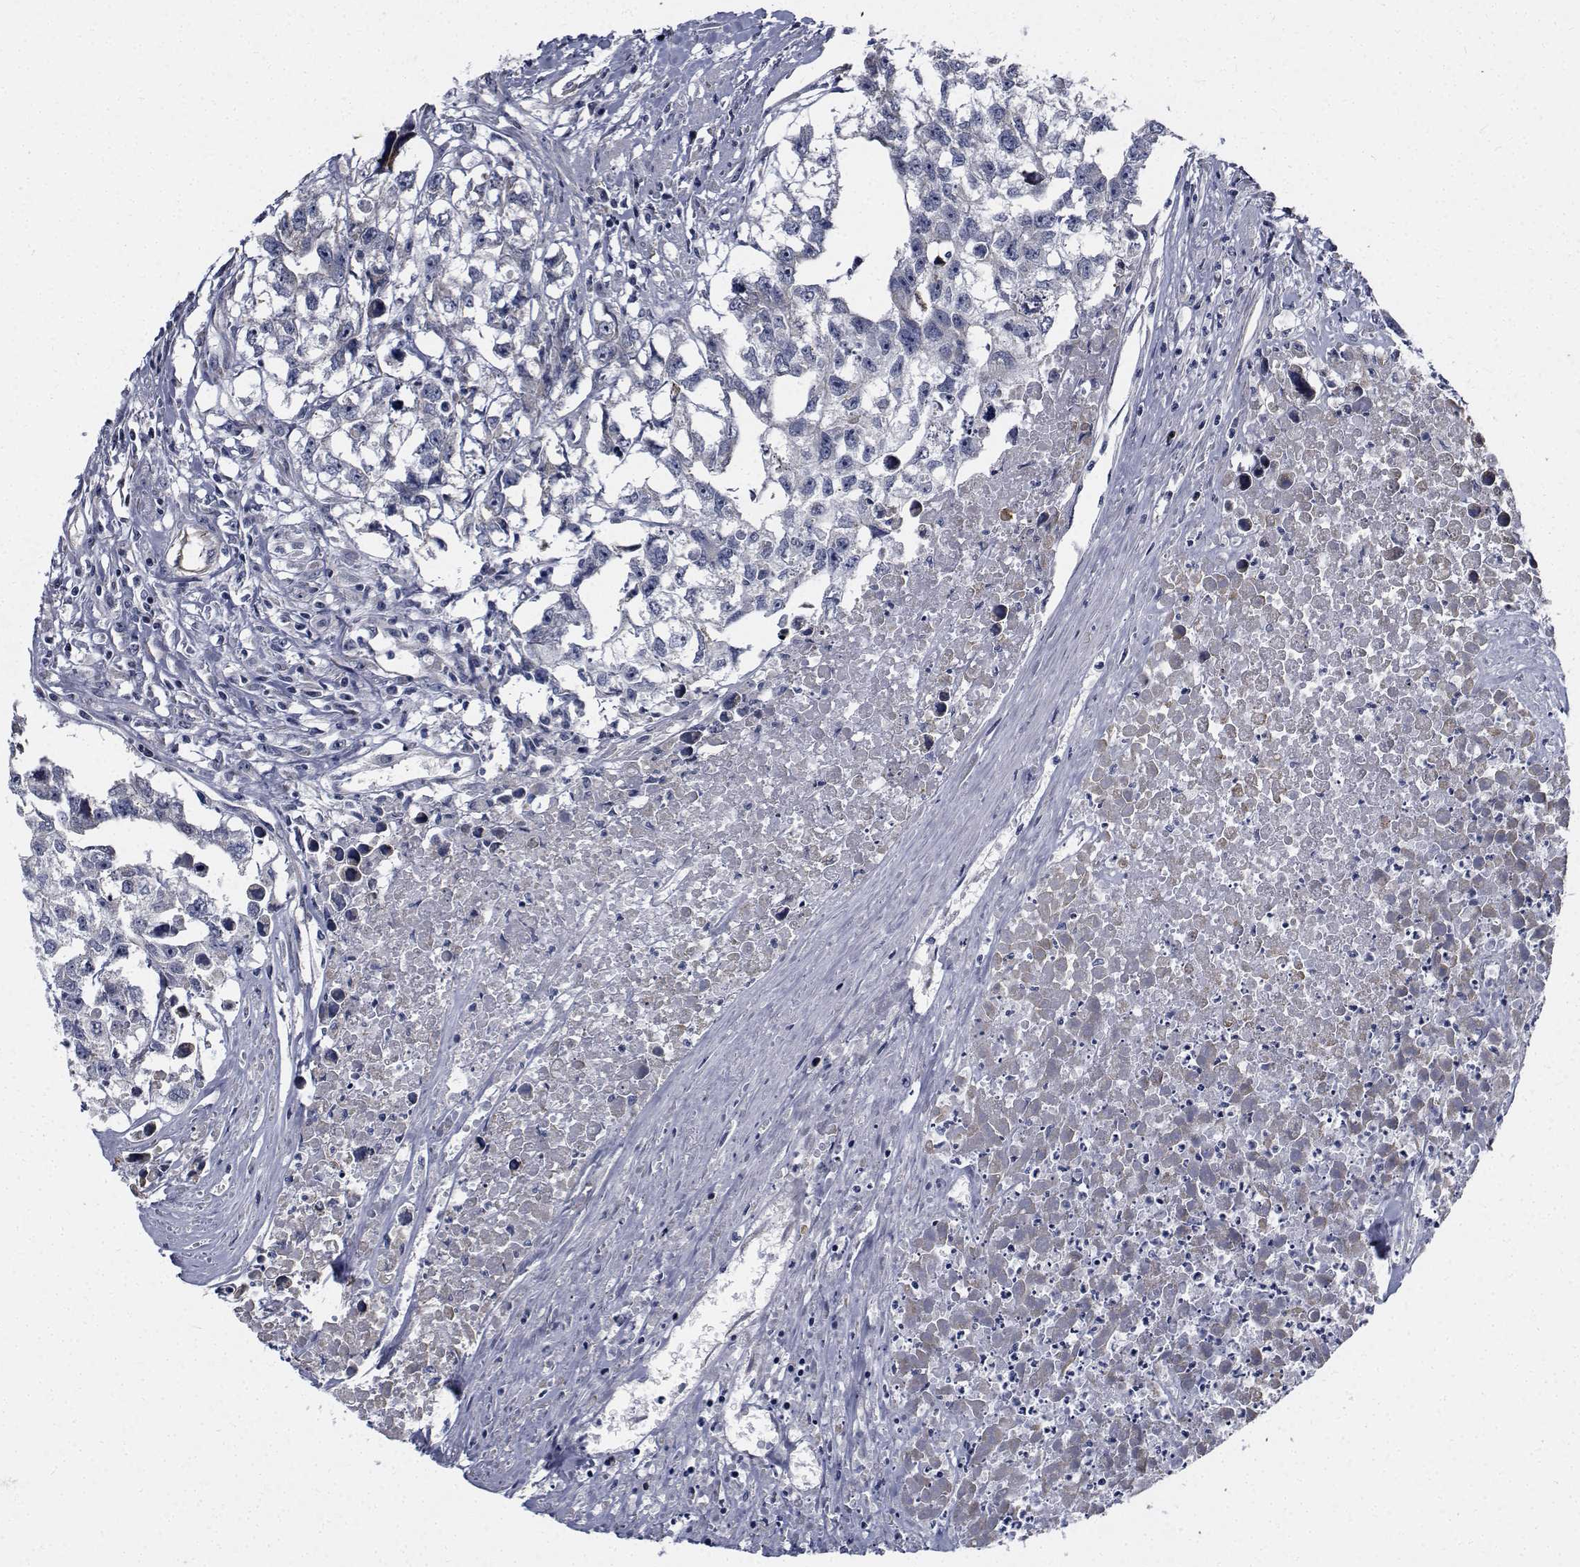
{"staining": {"intensity": "negative", "quantity": "none", "location": "none"}, "tissue": "testis cancer", "cell_type": "Tumor cells", "image_type": "cancer", "snomed": [{"axis": "morphology", "description": "Carcinoma, Embryonal, NOS"}, {"axis": "morphology", "description": "Teratoma, malignant, NOS"}, {"axis": "topography", "description": "Testis"}], "caption": "Tumor cells show no significant protein positivity in testis cancer. The staining was performed using DAB (3,3'-diaminobenzidine) to visualize the protein expression in brown, while the nuclei were stained in blue with hematoxylin (Magnification: 20x).", "gene": "TTBK1", "patient": {"sex": "male", "age": 44}}